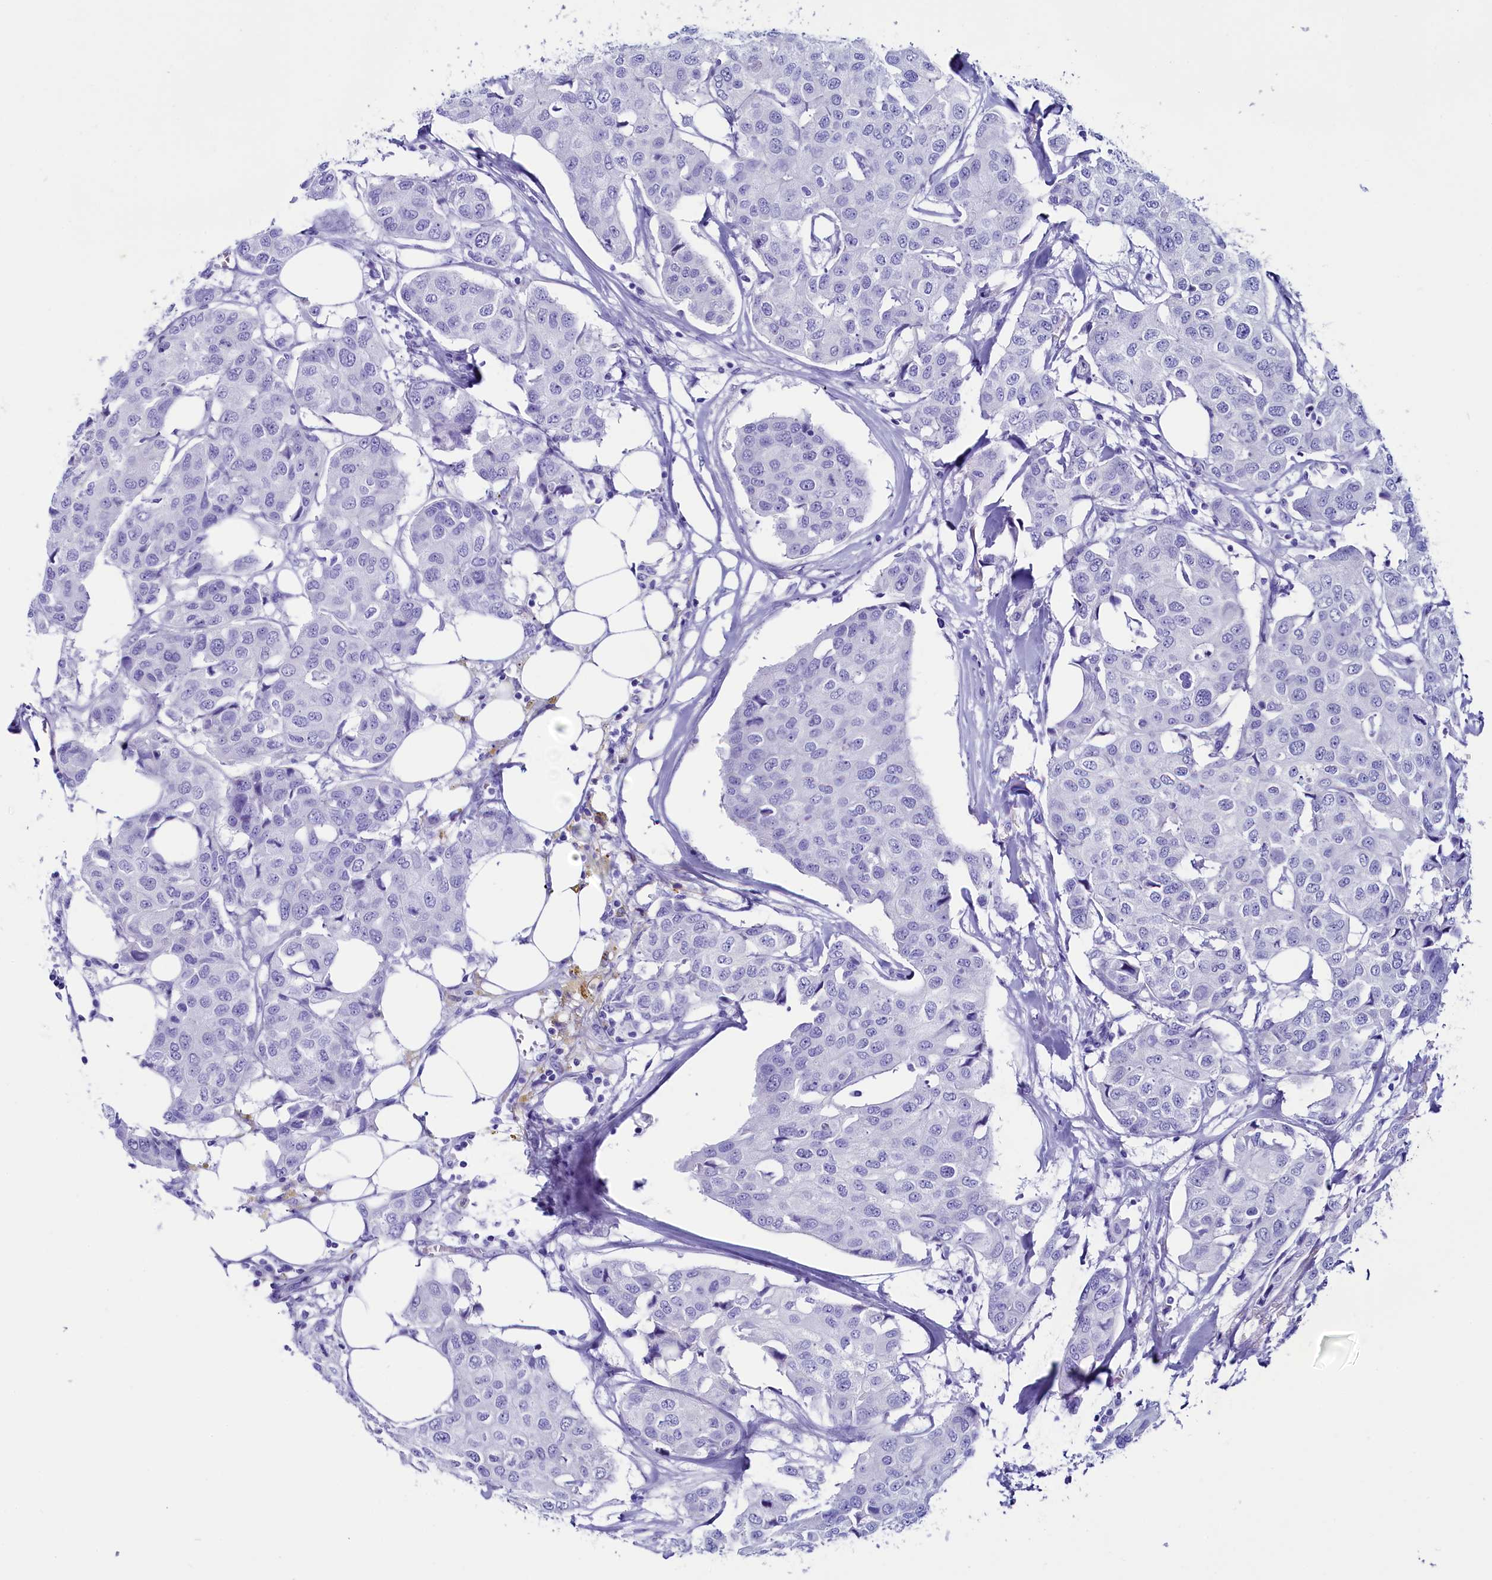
{"staining": {"intensity": "negative", "quantity": "none", "location": "none"}, "tissue": "breast cancer", "cell_type": "Tumor cells", "image_type": "cancer", "snomed": [{"axis": "morphology", "description": "Duct carcinoma"}, {"axis": "topography", "description": "Breast"}], "caption": "Immunohistochemistry image of neoplastic tissue: breast infiltrating ductal carcinoma stained with DAB reveals no significant protein positivity in tumor cells.", "gene": "ANKRD29", "patient": {"sex": "female", "age": 80}}